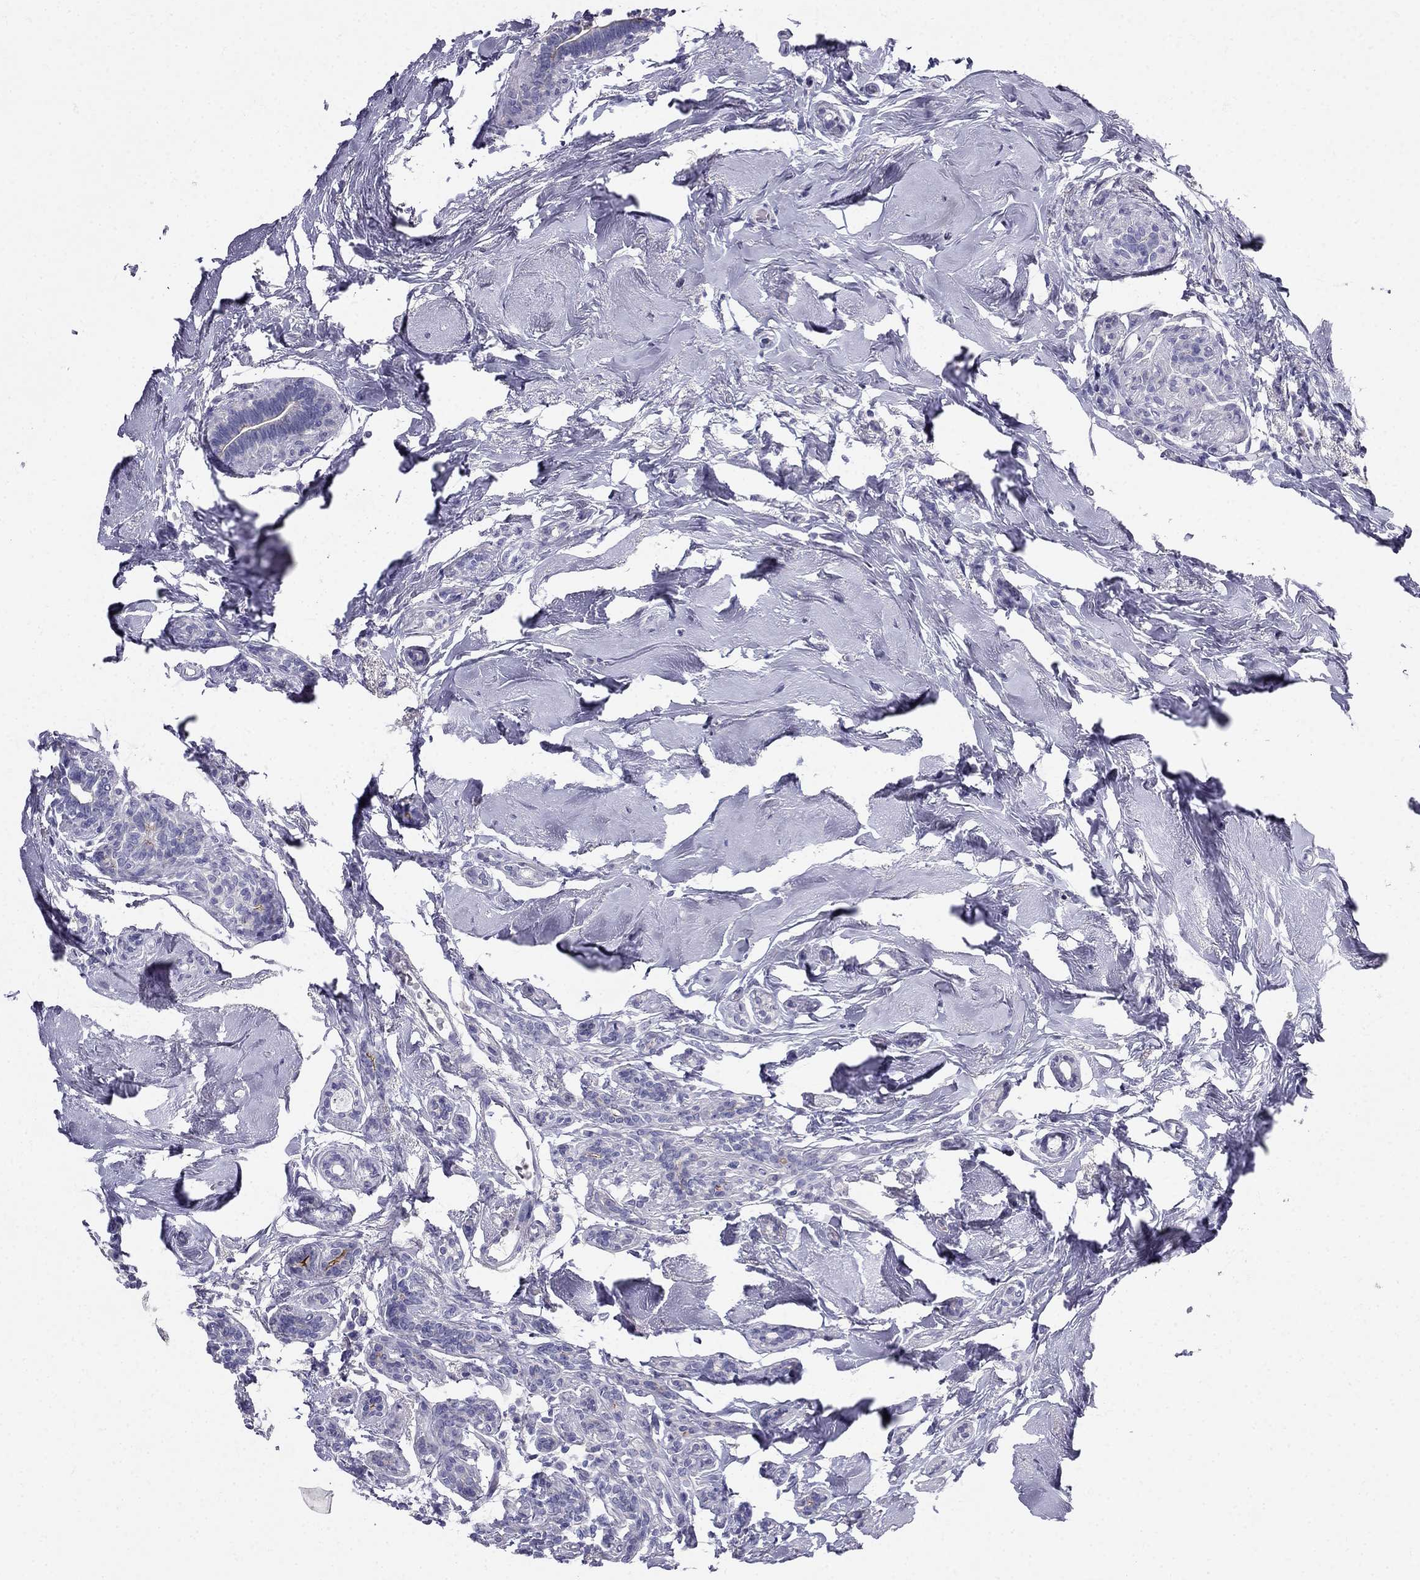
{"staining": {"intensity": "negative", "quantity": "none", "location": "none"}, "tissue": "breast cancer", "cell_type": "Tumor cells", "image_type": "cancer", "snomed": [{"axis": "morphology", "description": "Duct carcinoma"}, {"axis": "topography", "description": "Breast"}], "caption": "A high-resolution histopathology image shows immunohistochemistry (IHC) staining of breast invasive ductal carcinoma, which shows no significant positivity in tumor cells.", "gene": "RFLNA", "patient": {"sex": "female", "age": 83}}